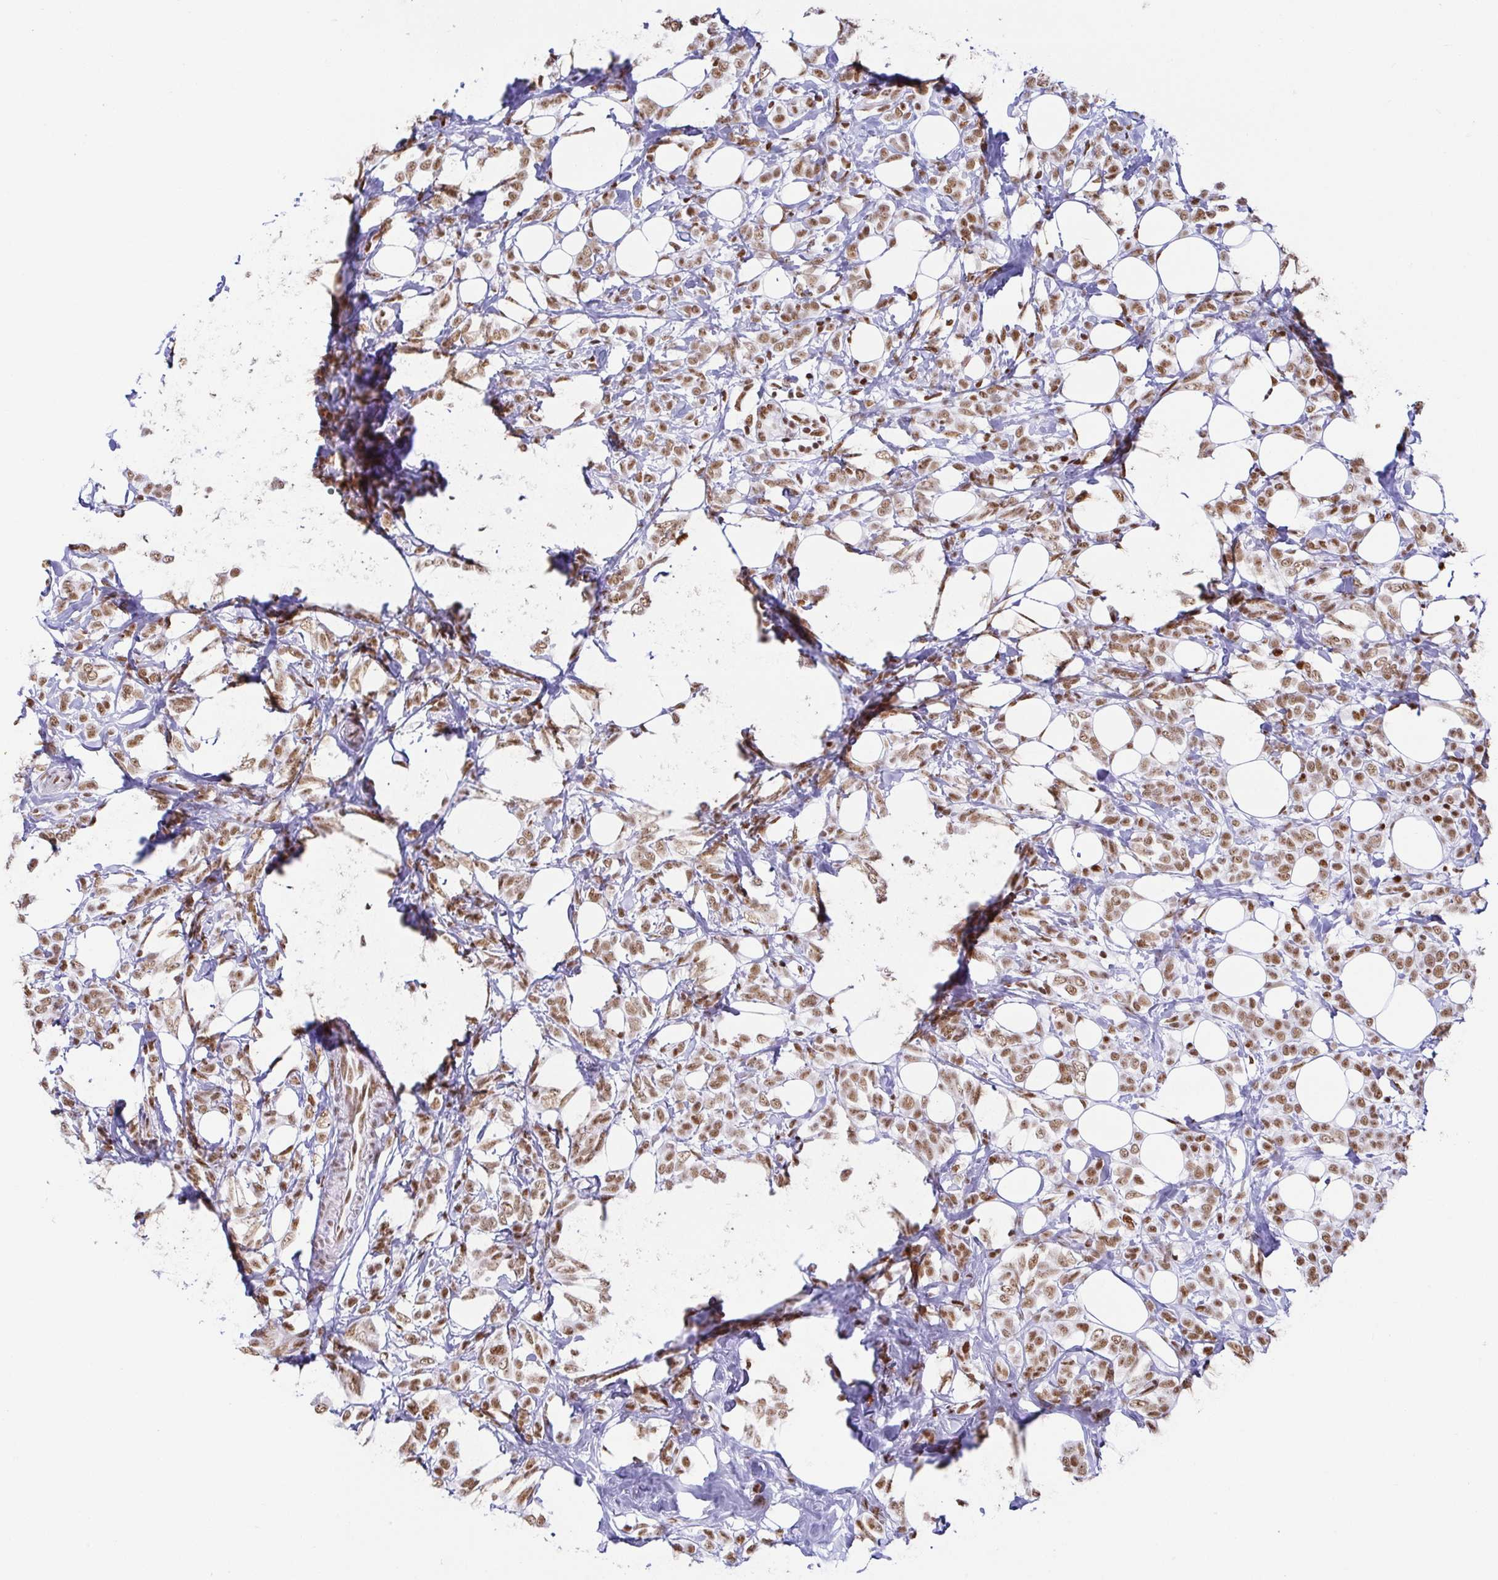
{"staining": {"intensity": "moderate", "quantity": ">75%", "location": "nuclear"}, "tissue": "breast cancer", "cell_type": "Tumor cells", "image_type": "cancer", "snomed": [{"axis": "morphology", "description": "Lobular carcinoma"}, {"axis": "topography", "description": "Breast"}], "caption": "The histopathology image demonstrates immunohistochemical staining of breast cancer (lobular carcinoma). There is moderate nuclear expression is seen in about >75% of tumor cells. (DAB (3,3'-diaminobenzidine) IHC, brown staining for protein, blue staining for nuclei).", "gene": "EWSR1", "patient": {"sex": "female", "age": 49}}